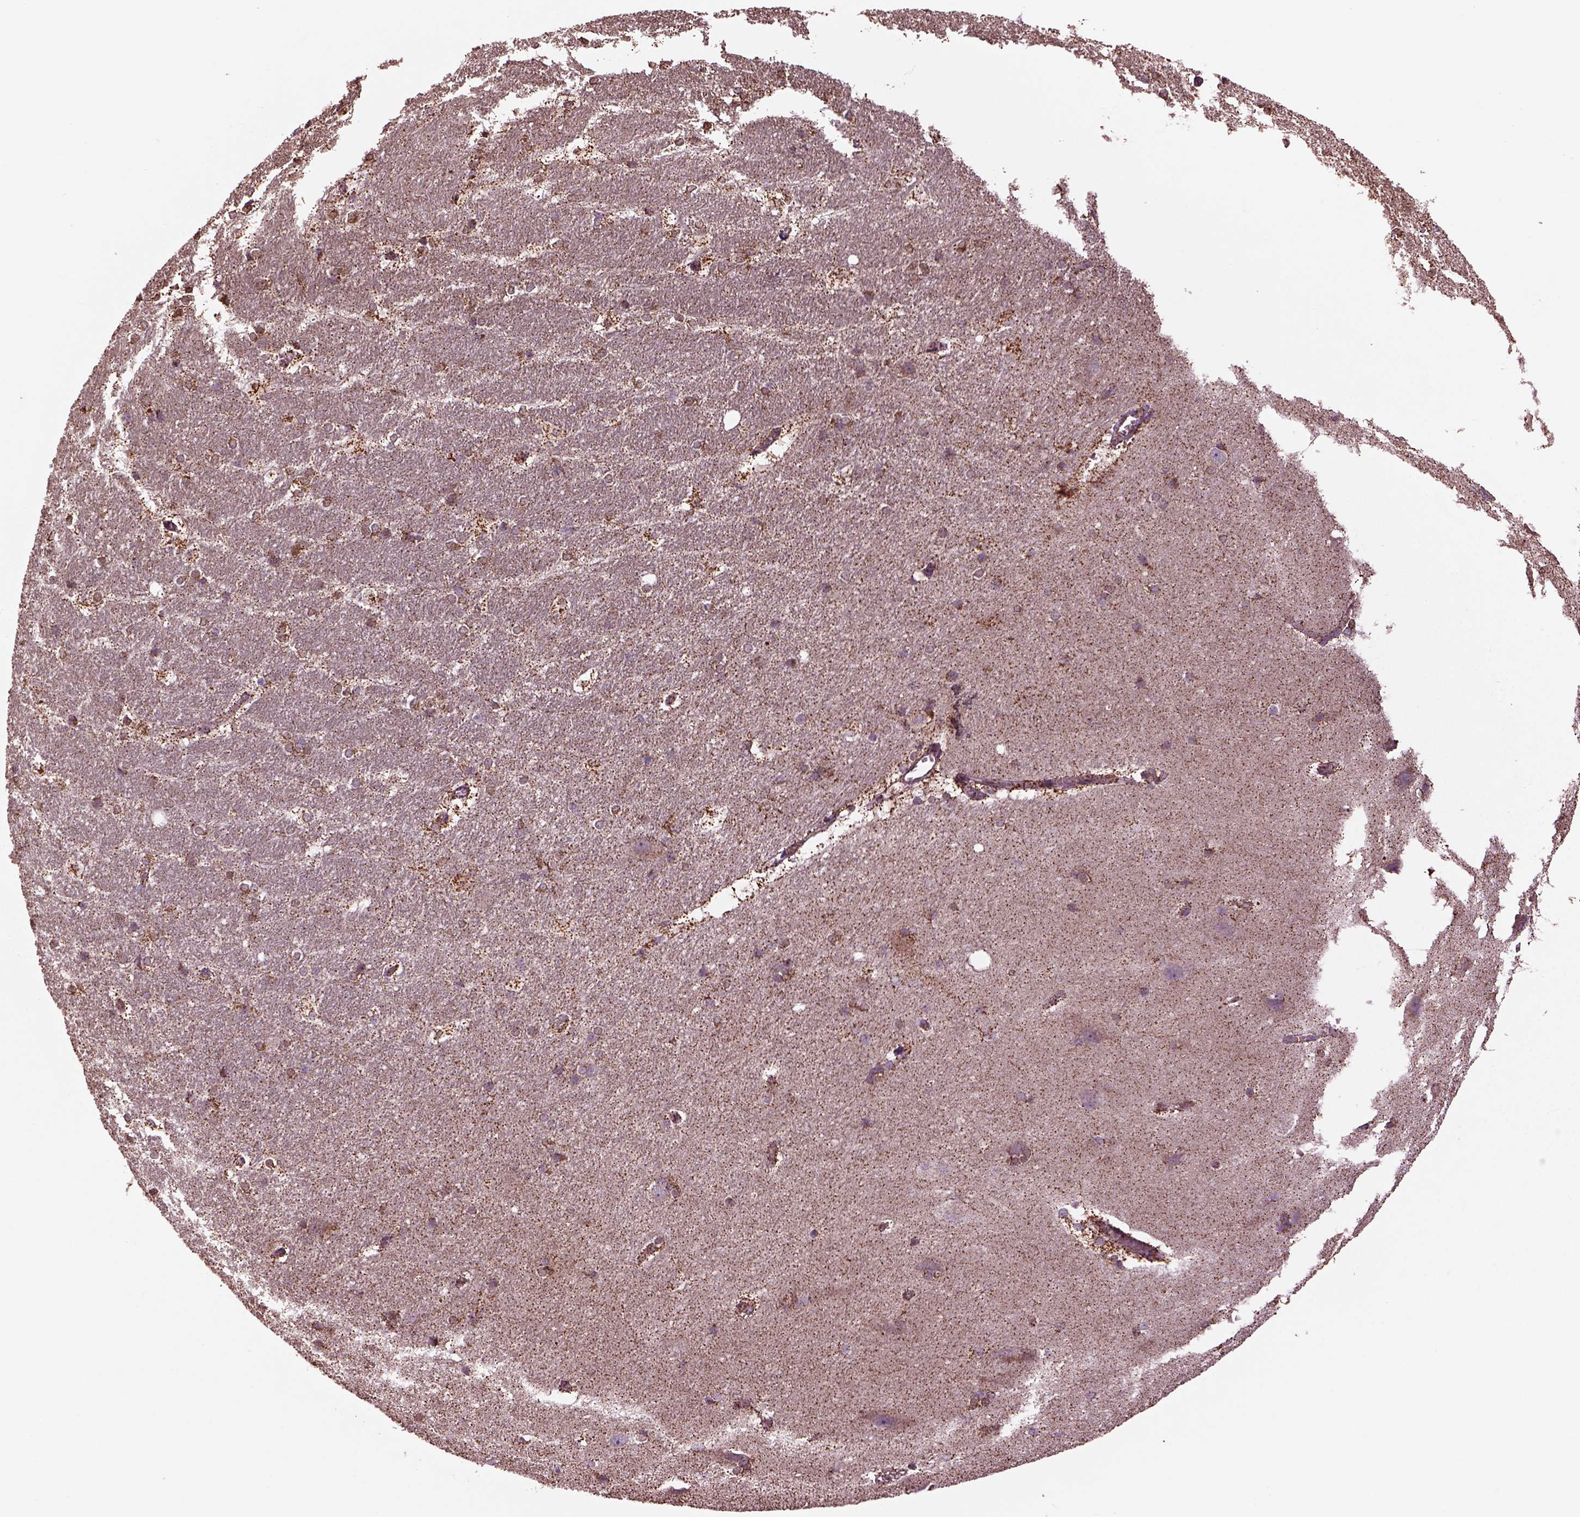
{"staining": {"intensity": "strong", "quantity": ">75%", "location": "cytoplasmic/membranous"}, "tissue": "hippocampus", "cell_type": "Glial cells", "image_type": "normal", "snomed": [{"axis": "morphology", "description": "Normal tissue, NOS"}, {"axis": "topography", "description": "Cerebral cortex"}, {"axis": "topography", "description": "Hippocampus"}], "caption": "Human hippocampus stained for a protein (brown) reveals strong cytoplasmic/membranous positive positivity in about >75% of glial cells.", "gene": "TMEM254", "patient": {"sex": "female", "age": 19}}